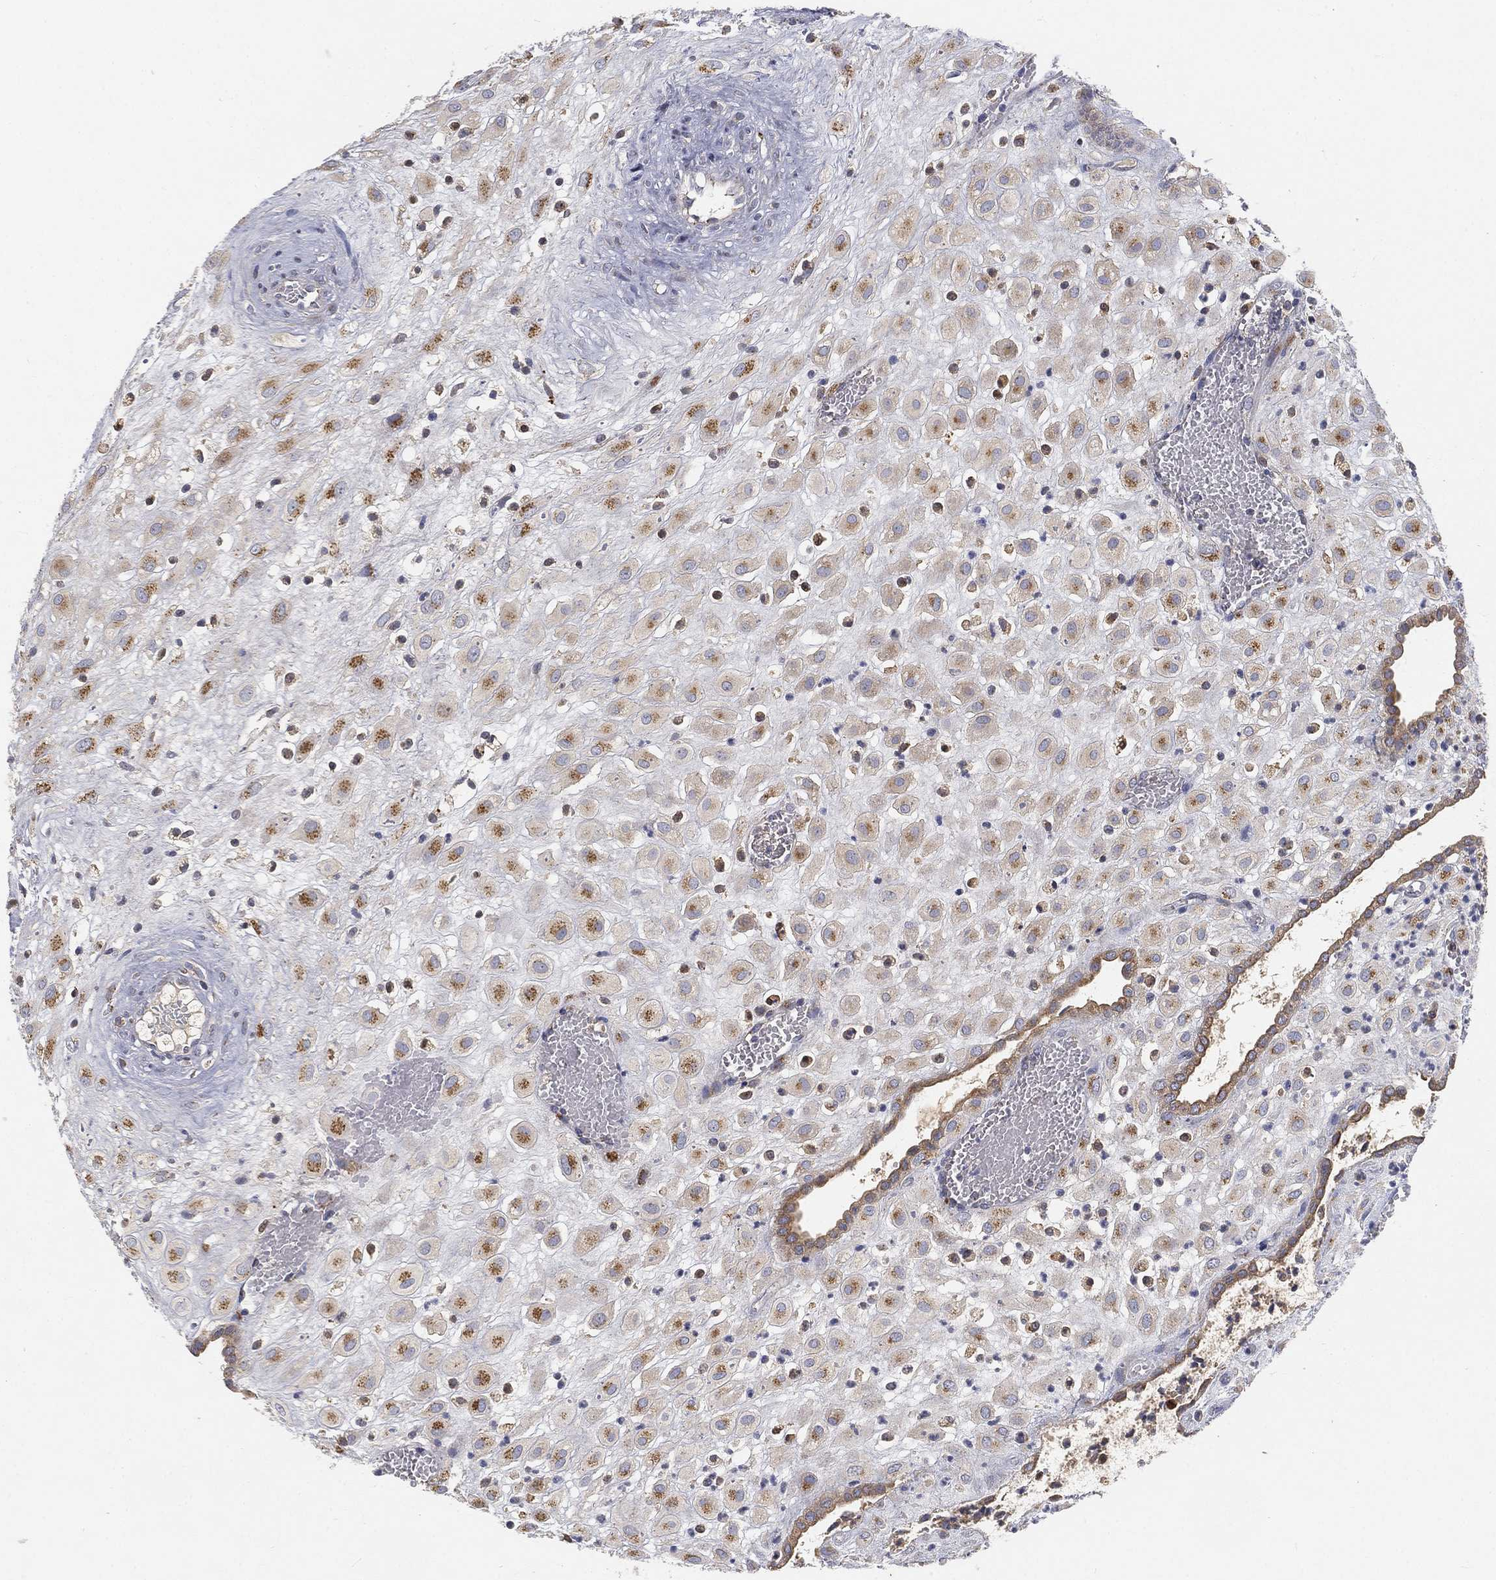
{"staining": {"intensity": "strong", "quantity": "<25%", "location": "cytoplasmic/membranous"}, "tissue": "placenta", "cell_type": "Decidual cells", "image_type": "normal", "snomed": [{"axis": "morphology", "description": "Normal tissue, NOS"}, {"axis": "topography", "description": "Placenta"}], "caption": "Protein staining of normal placenta demonstrates strong cytoplasmic/membranous expression in approximately <25% of decidual cells. (DAB (3,3'-diaminobenzidine) = brown stain, brightfield microscopy at high magnification).", "gene": "CTSL", "patient": {"sex": "female", "age": 24}}